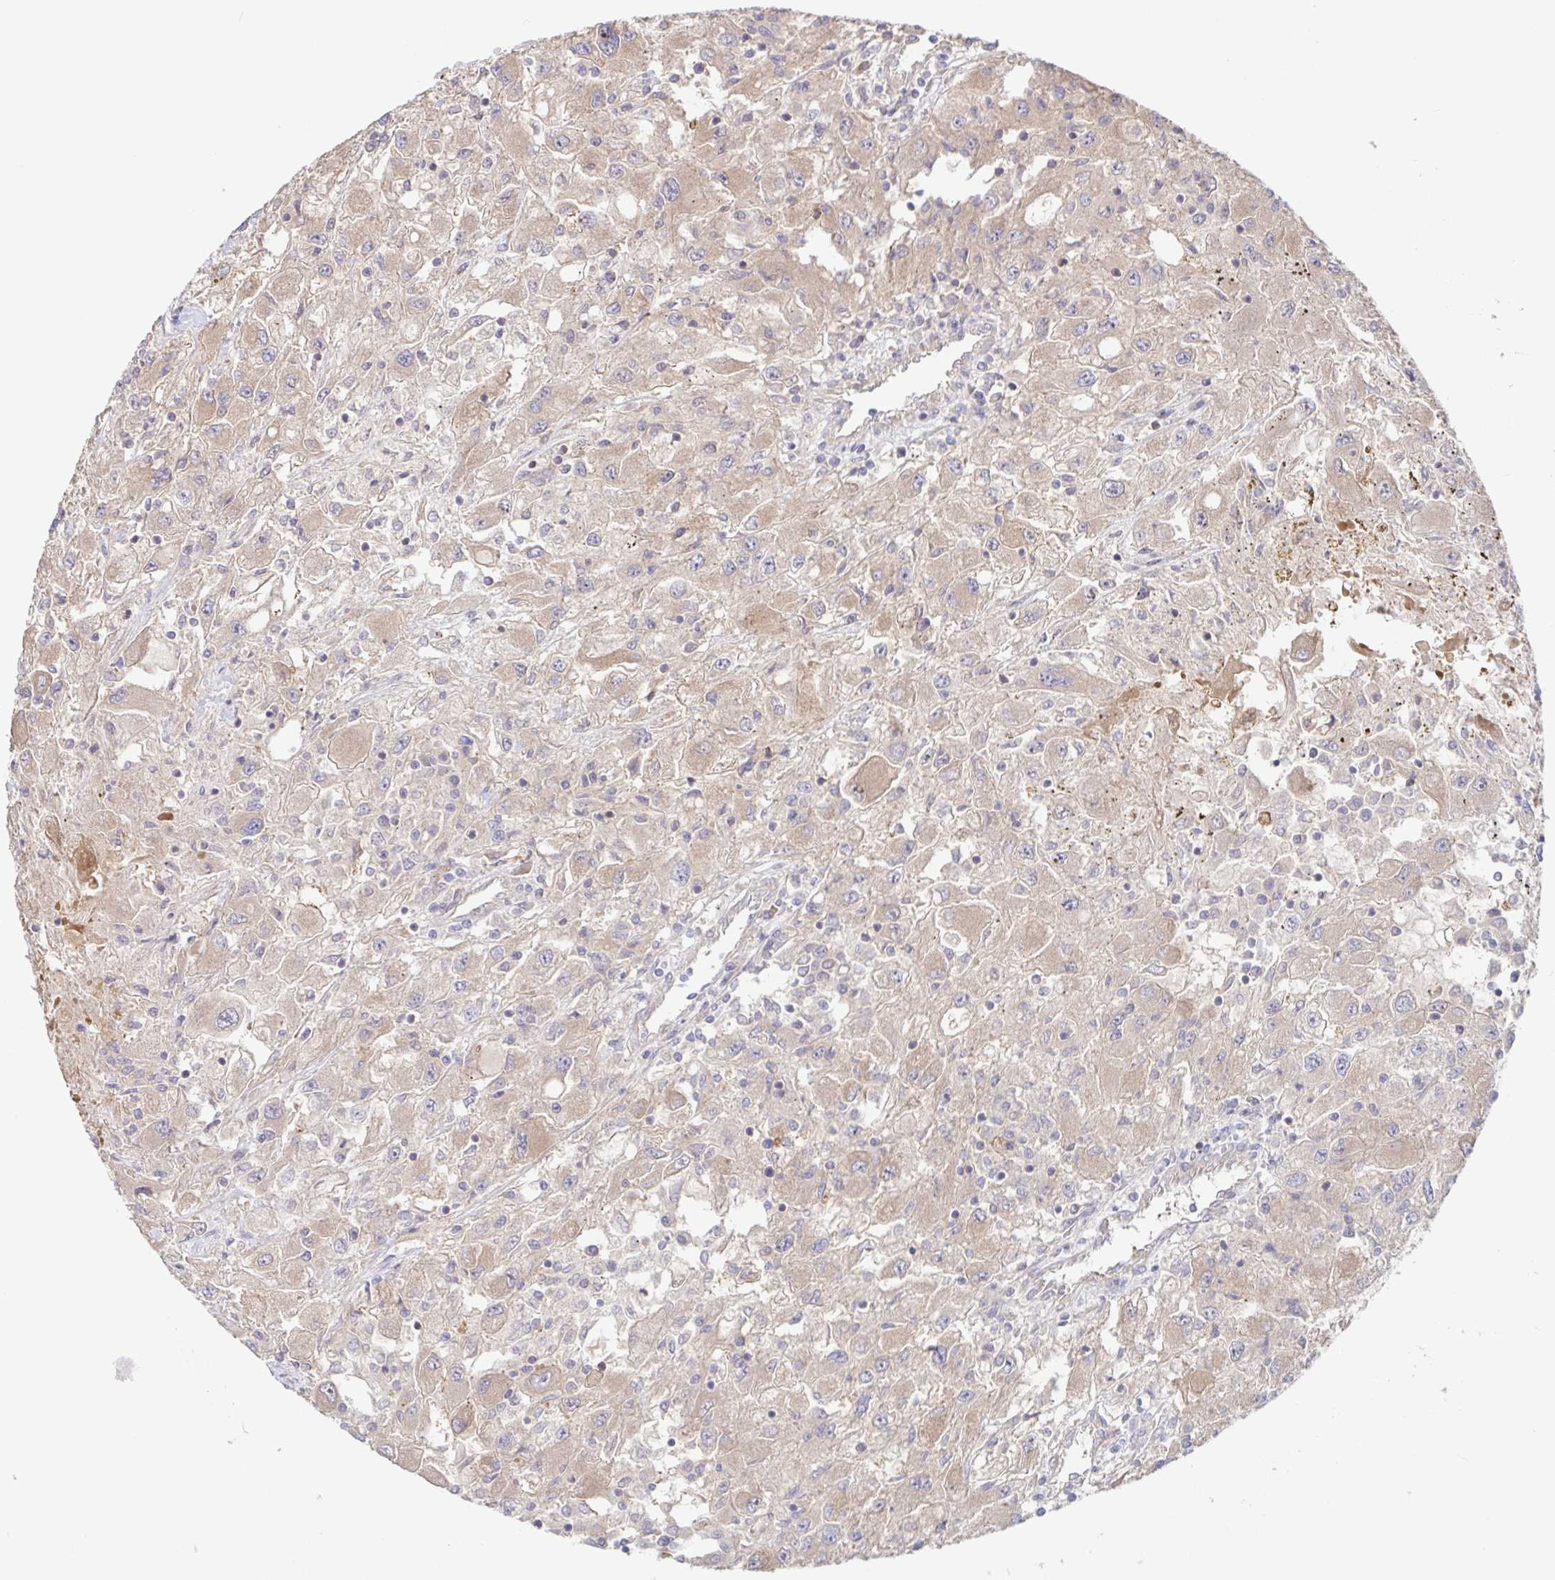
{"staining": {"intensity": "weak", "quantity": ">75%", "location": "cytoplasmic/membranous"}, "tissue": "renal cancer", "cell_type": "Tumor cells", "image_type": "cancer", "snomed": [{"axis": "morphology", "description": "Adenocarcinoma, NOS"}, {"axis": "topography", "description": "Kidney"}], "caption": "Immunohistochemistry (IHC) (DAB) staining of human renal cancer (adenocarcinoma) demonstrates weak cytoplasmic/membranous protein expression in about >75% of tumor cells.", "gene": "AACS", "patient": {"sex": "female", "age": 67}}